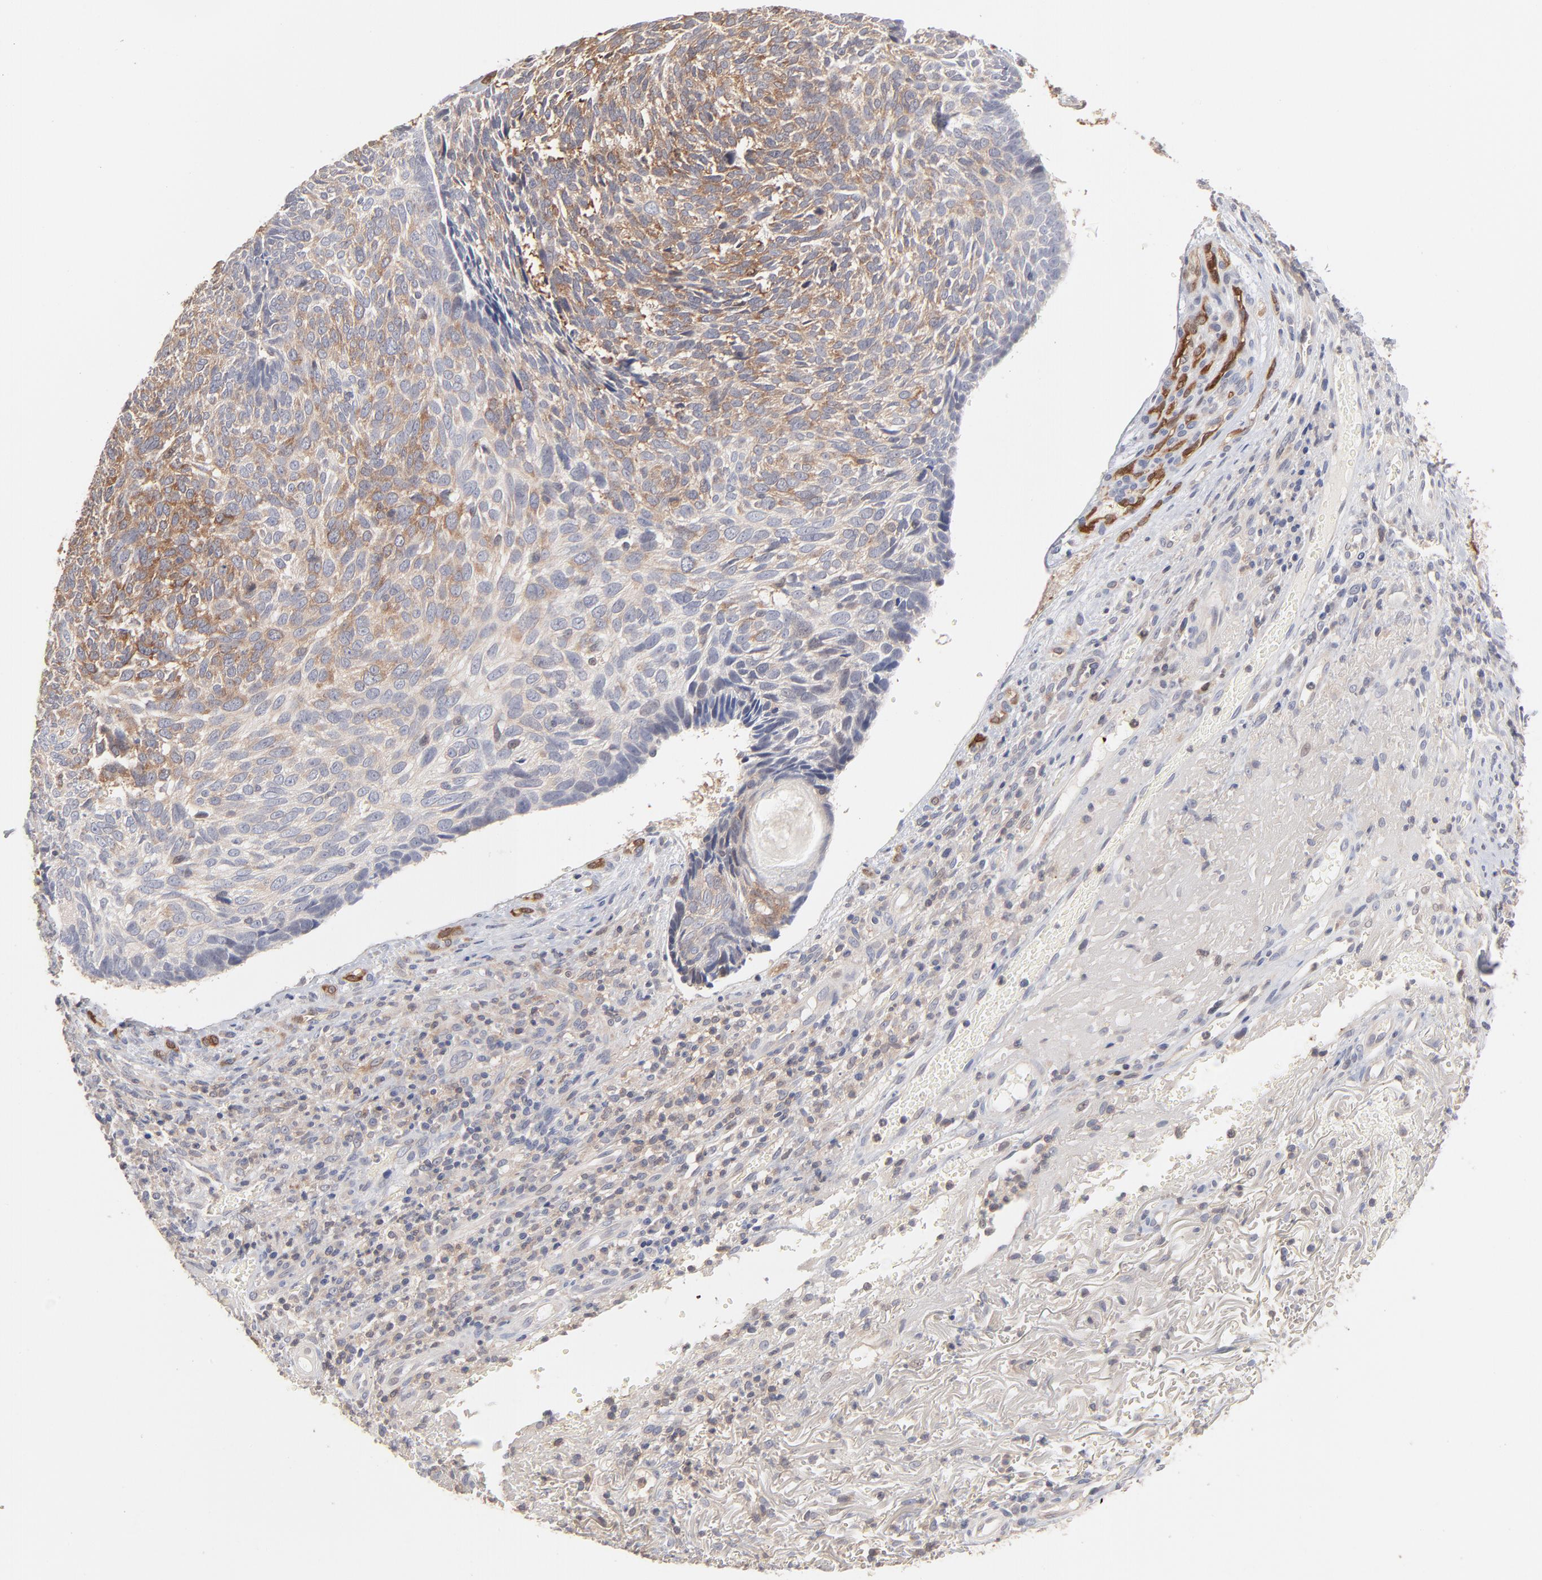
{"staining": {"intensity": "moderate", "quantity": "25%-75%", "location": "cytoplasmic/membranous"}, "tissue": "skin cancer", "cell_type": "Tumor cells", "image_type": "cancer", "snomed": [{"axis": "morphology", "description": "Basal cell carcinoma"}, {"axis": "topography", "description": "Skin"}], "caption": "DAB immunohistochemical staining of basal cell carcinoma (skin) displays moderate cytoplasmic/membranous protein expression in about 25%-75% of tumor cells.", "gene": "IVNS1ABP", "patient": {"sex": "male", "age": 72}}